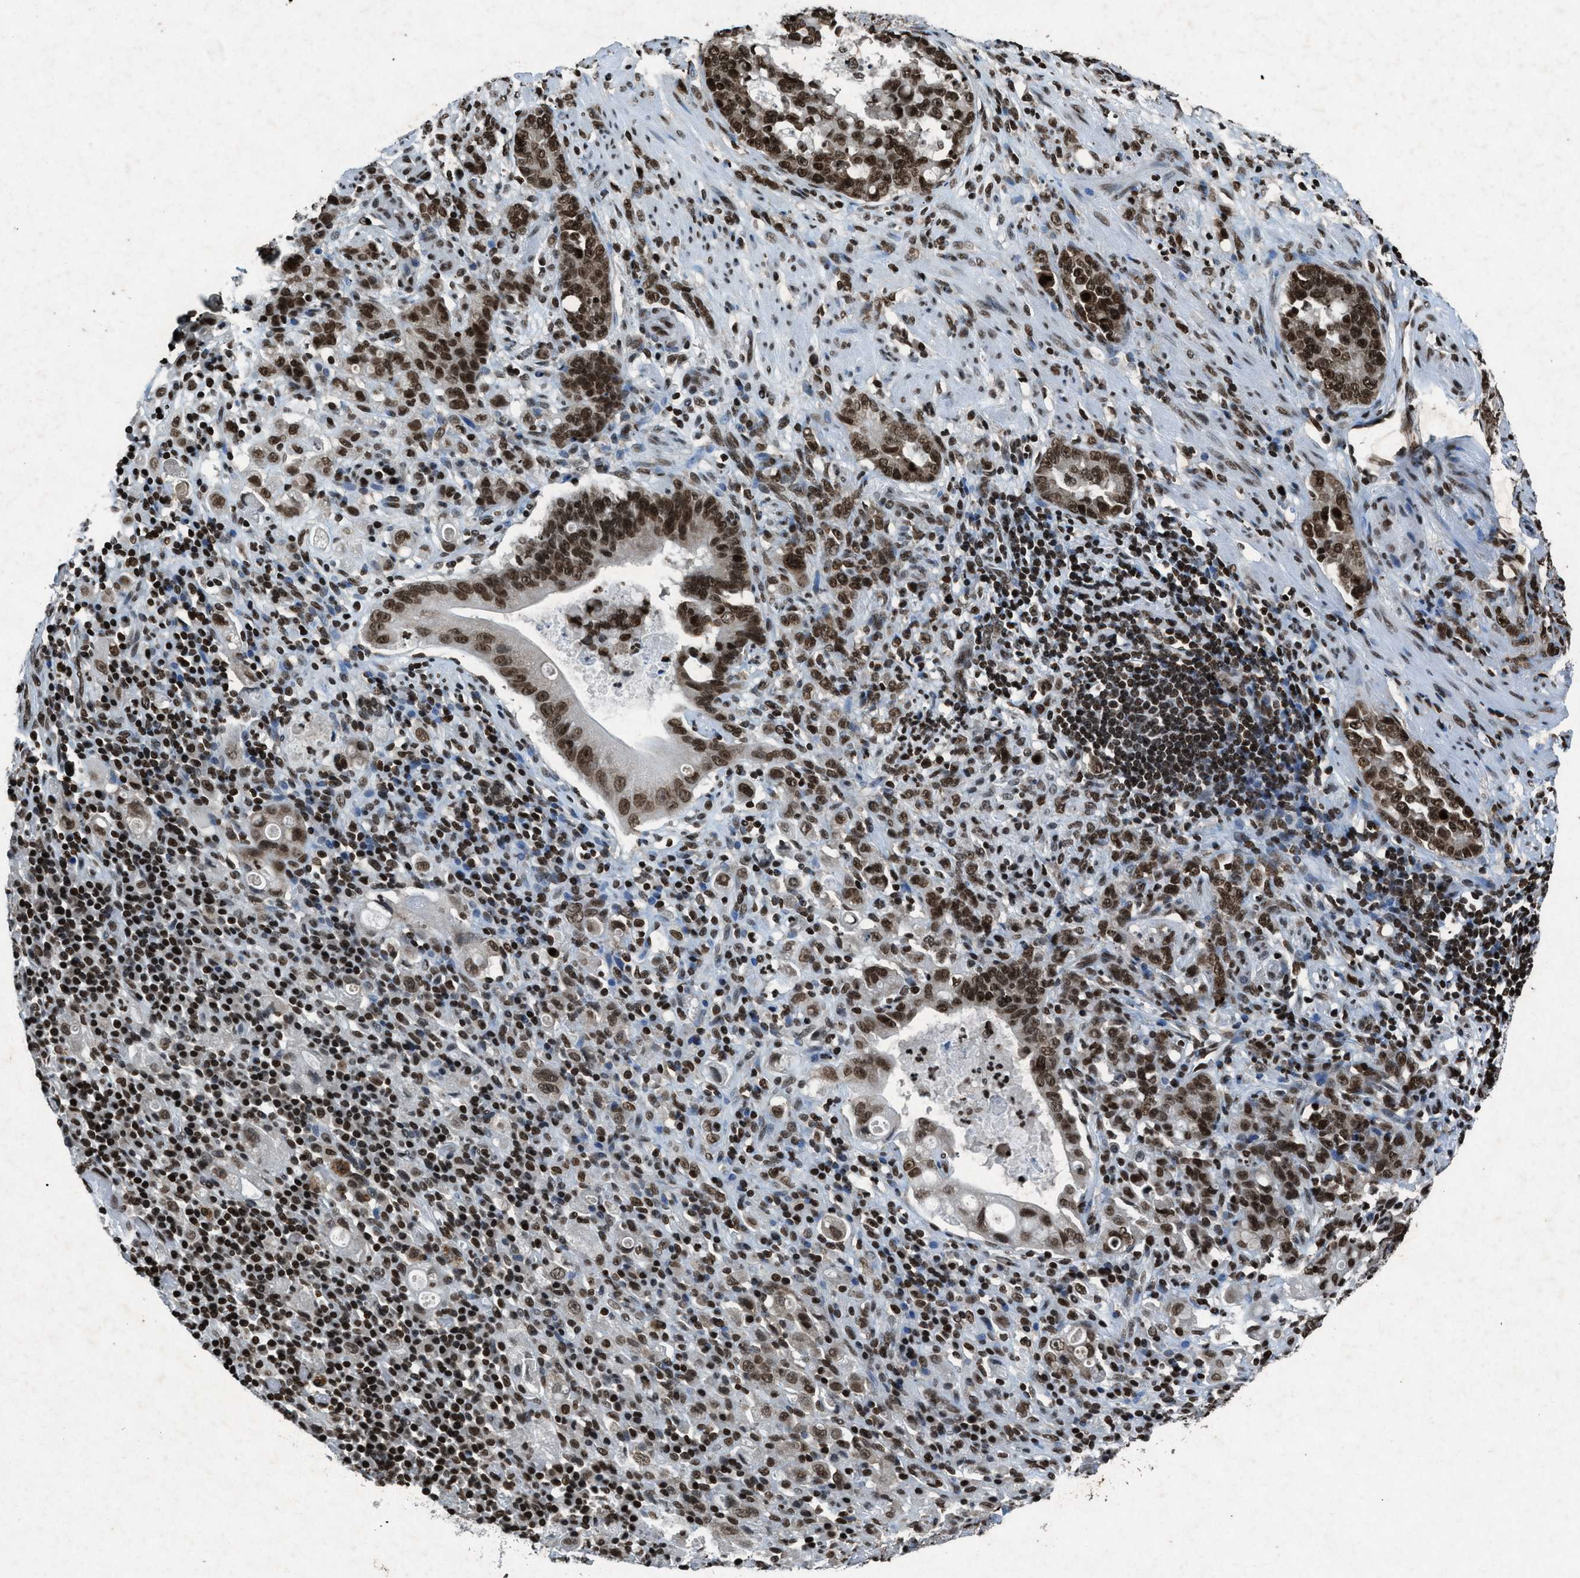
{"staining": {"intensity": "moderate", "quantity": ">75%", "location": "nuclear"}, "tissue": "stomach cancer", "cell_type": "Tumor cells", "image_type": "cancer", "snomed": [{"axis": "morphology", "description": "Adenocarcinoma, NOS"}, {"axis": "topography", "description": "Stomach, lower"}], "caption": "Immunohistochemical staining of human adenocarcinoma (stomach) shows moderate nuclear protein positivity in about >75% of tumor cells.", "gene": "NXF1", "patient": {"sex": "male", "age": 88}}